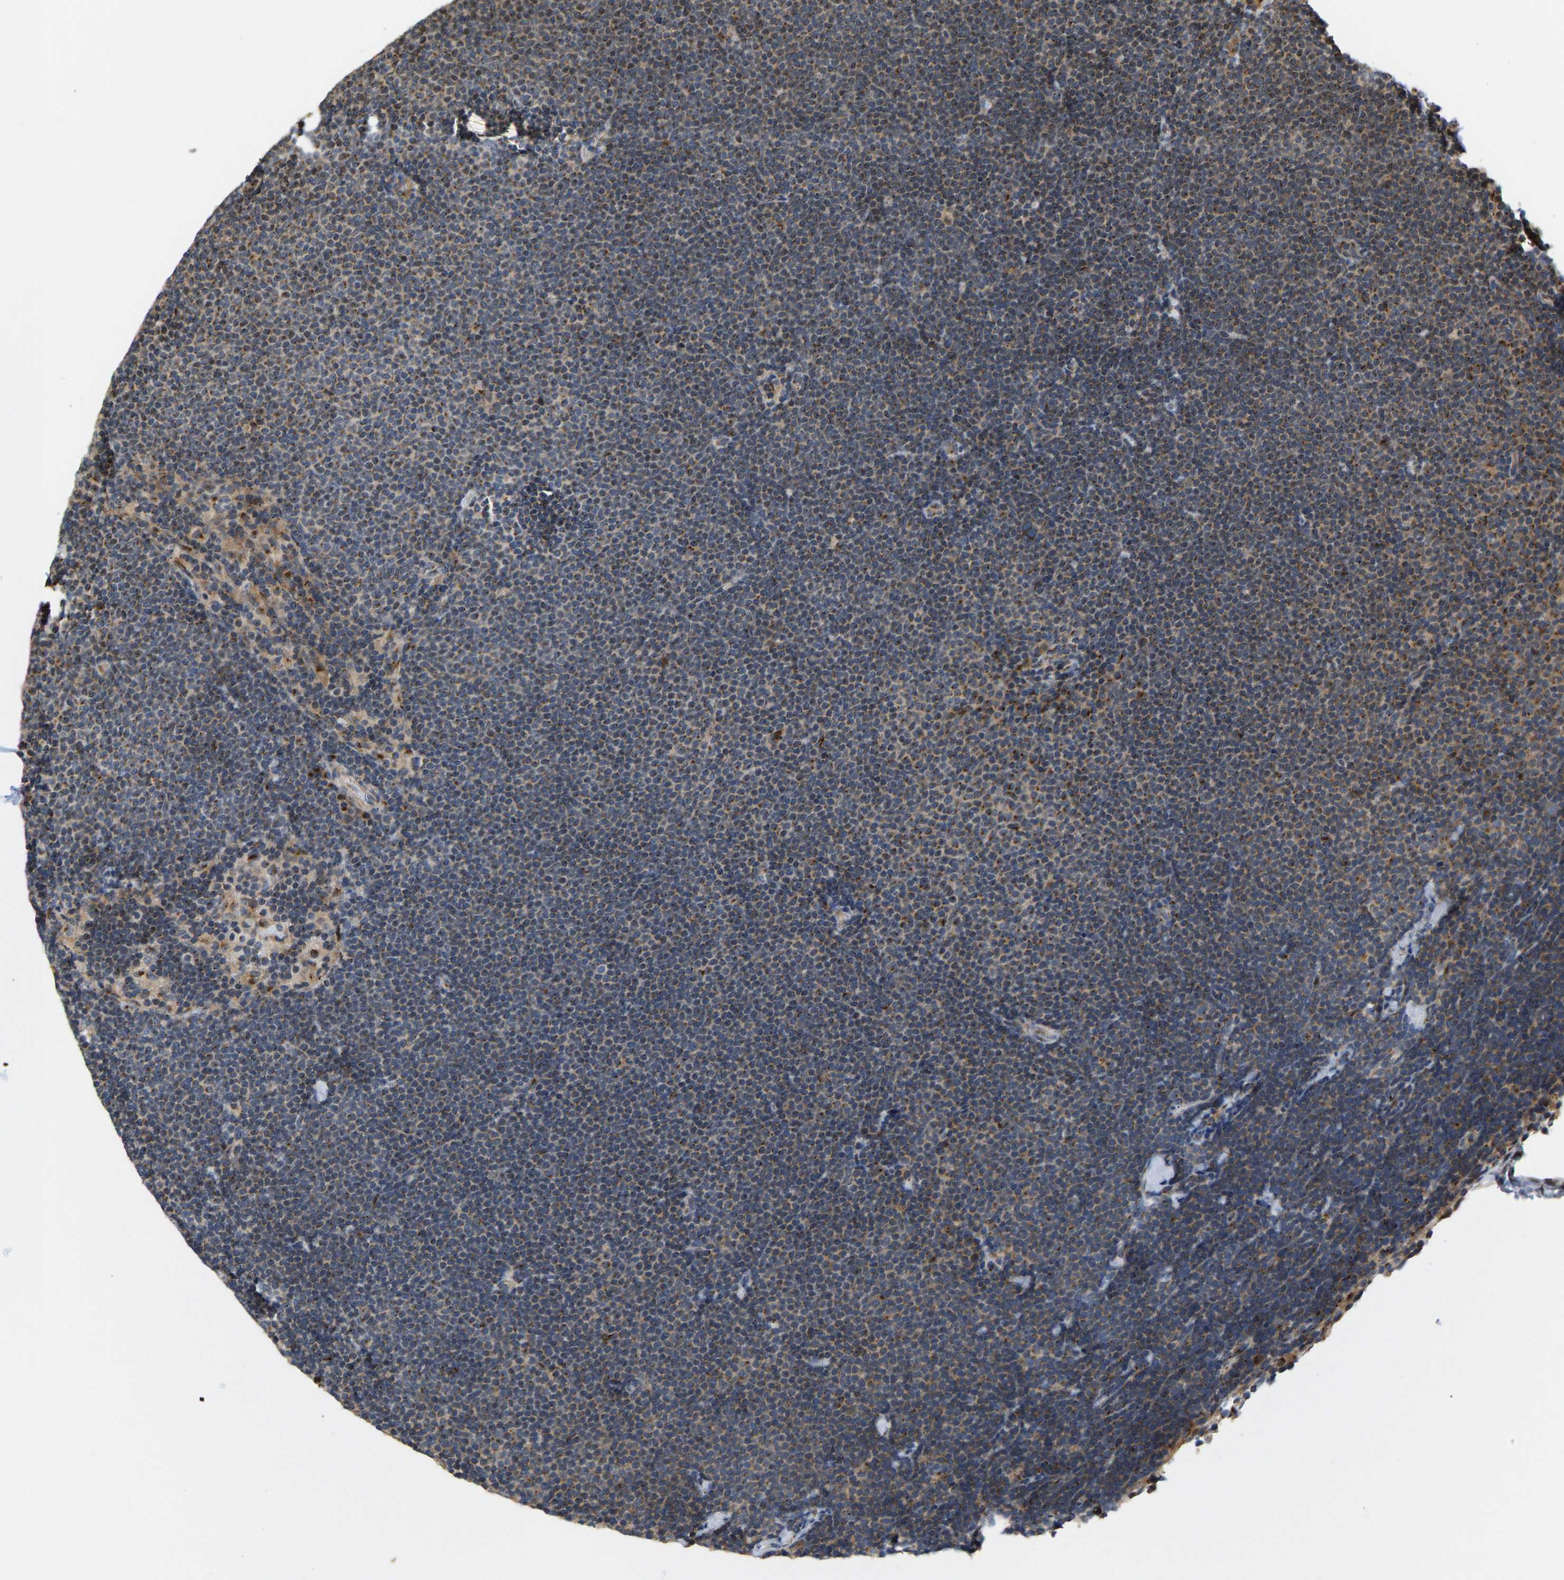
{"staining": {"intensity": "moderate", "quantity": ">75%", "location": "cytoplasmic/membranous"}, "tissue": "lymphoma", "cell_type": "Tumor cells", "image_type": "cancer", "snomed": [{"axis": "morphology", "description": "Malignant lymphoma, non-Hodgkin's type, Low grade"}, {"axis": "topography", "description": "Lymph node"}], "caption": "Lymphoma tissue reveals moderate cytoplasmic/membranous staining in about >75% of tumor cells, visualized by immunohistochemistry.", "gene": "YIPF4", "patient": {"sex": "female", "age": 53}}